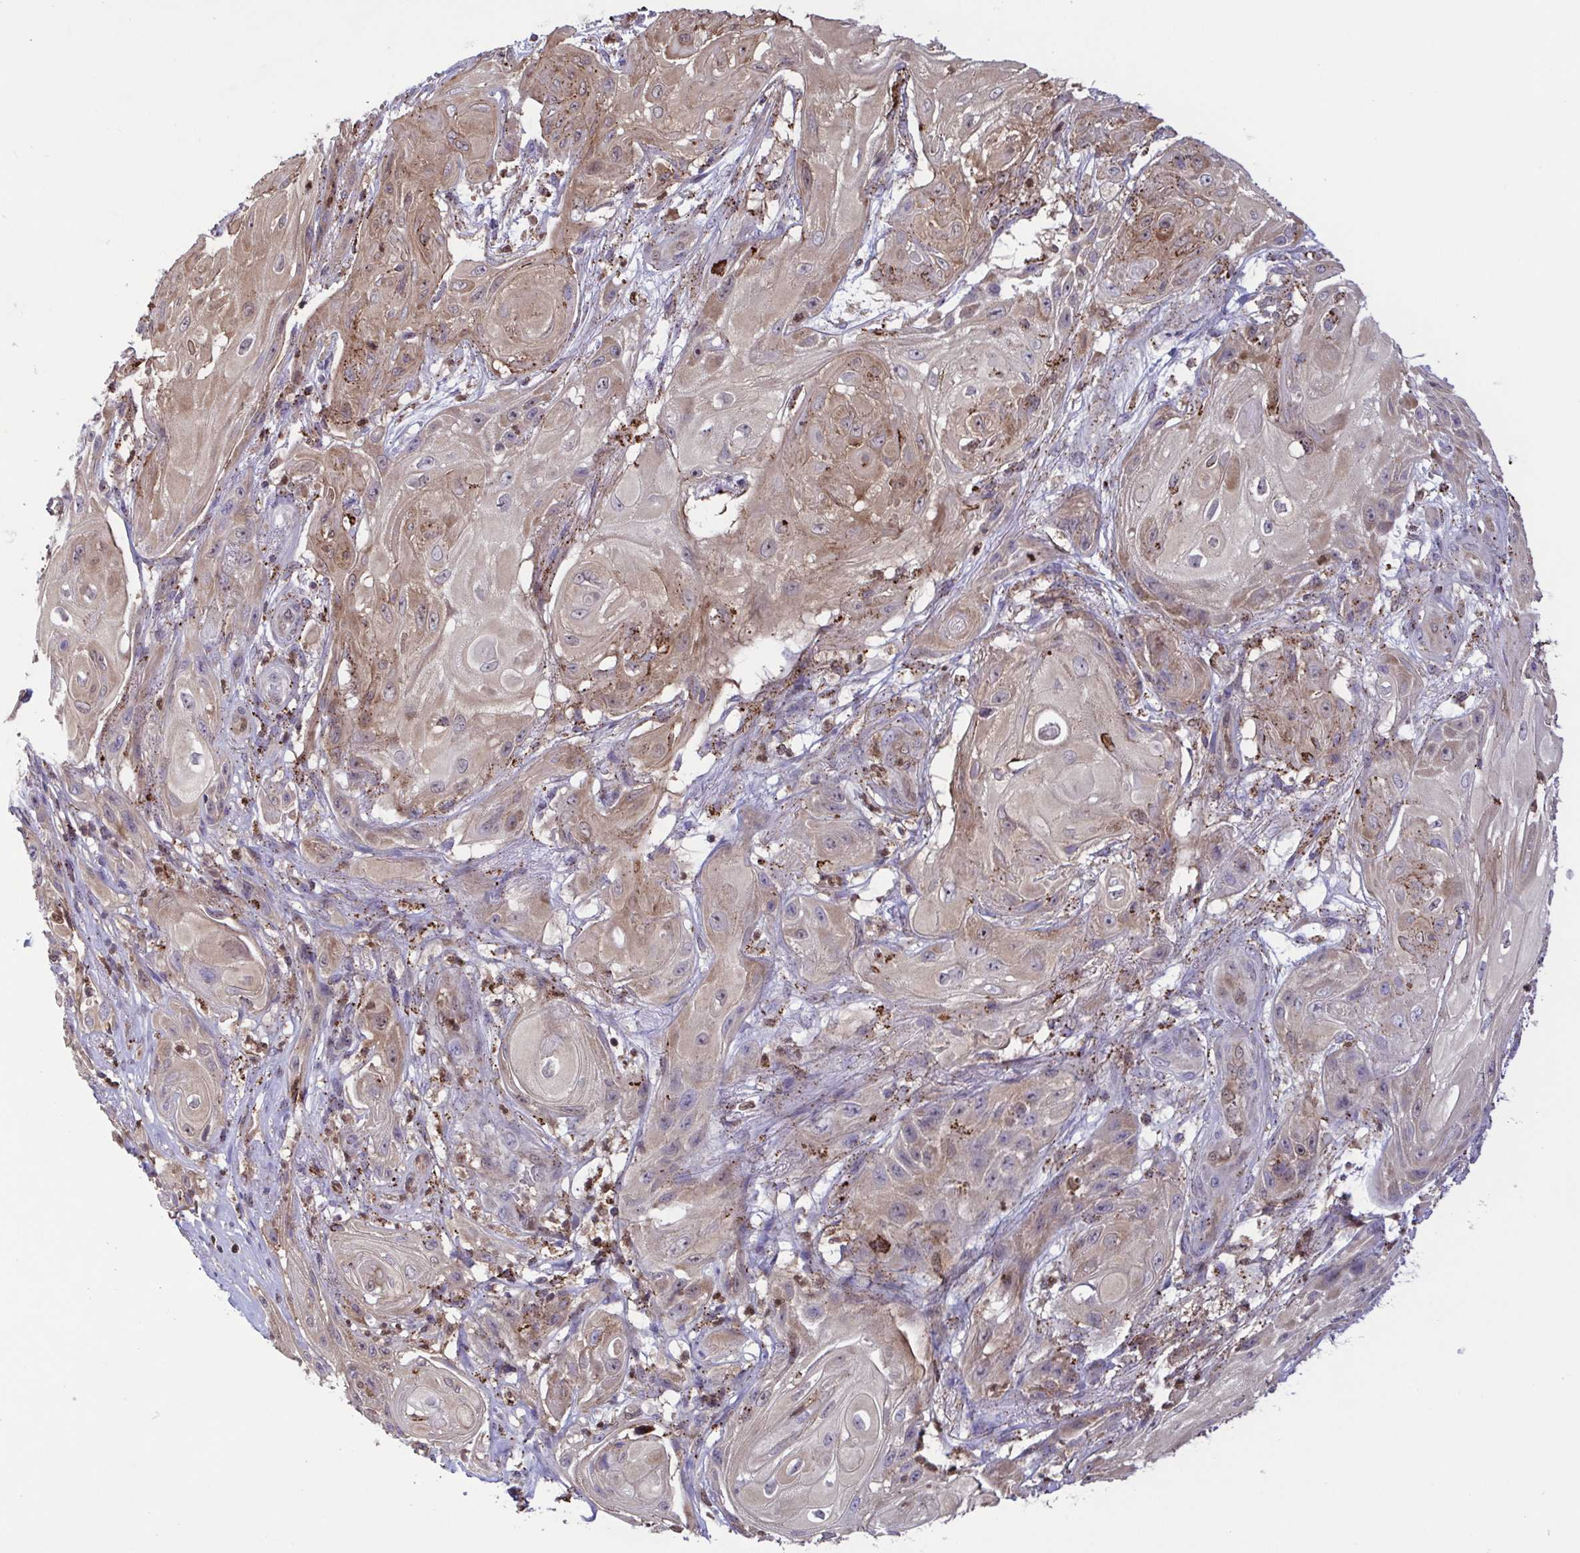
{"staining": {"intensity": "moderate", "quantity": "25%-75%", "location": "cytoplasmic/membranous"}, "tissue": "skin cancer", "cell_type": "Tumor cells", "image_type": "cancer", "snomed": [{"axis": "morphology", "description": "Squamous cell carcinoma, NOS"}, {"axis": "topography", "description": "Skin"}], "caption": "Moderate cytoplasmic/membranous staining for a protein is seen in about 25%-75% of tumor cells of squamous cell carcinoma (skin) using immunohistochemistry.", "gene": "CHMP1B", "patient": {"sex": "male", "age": 62}}